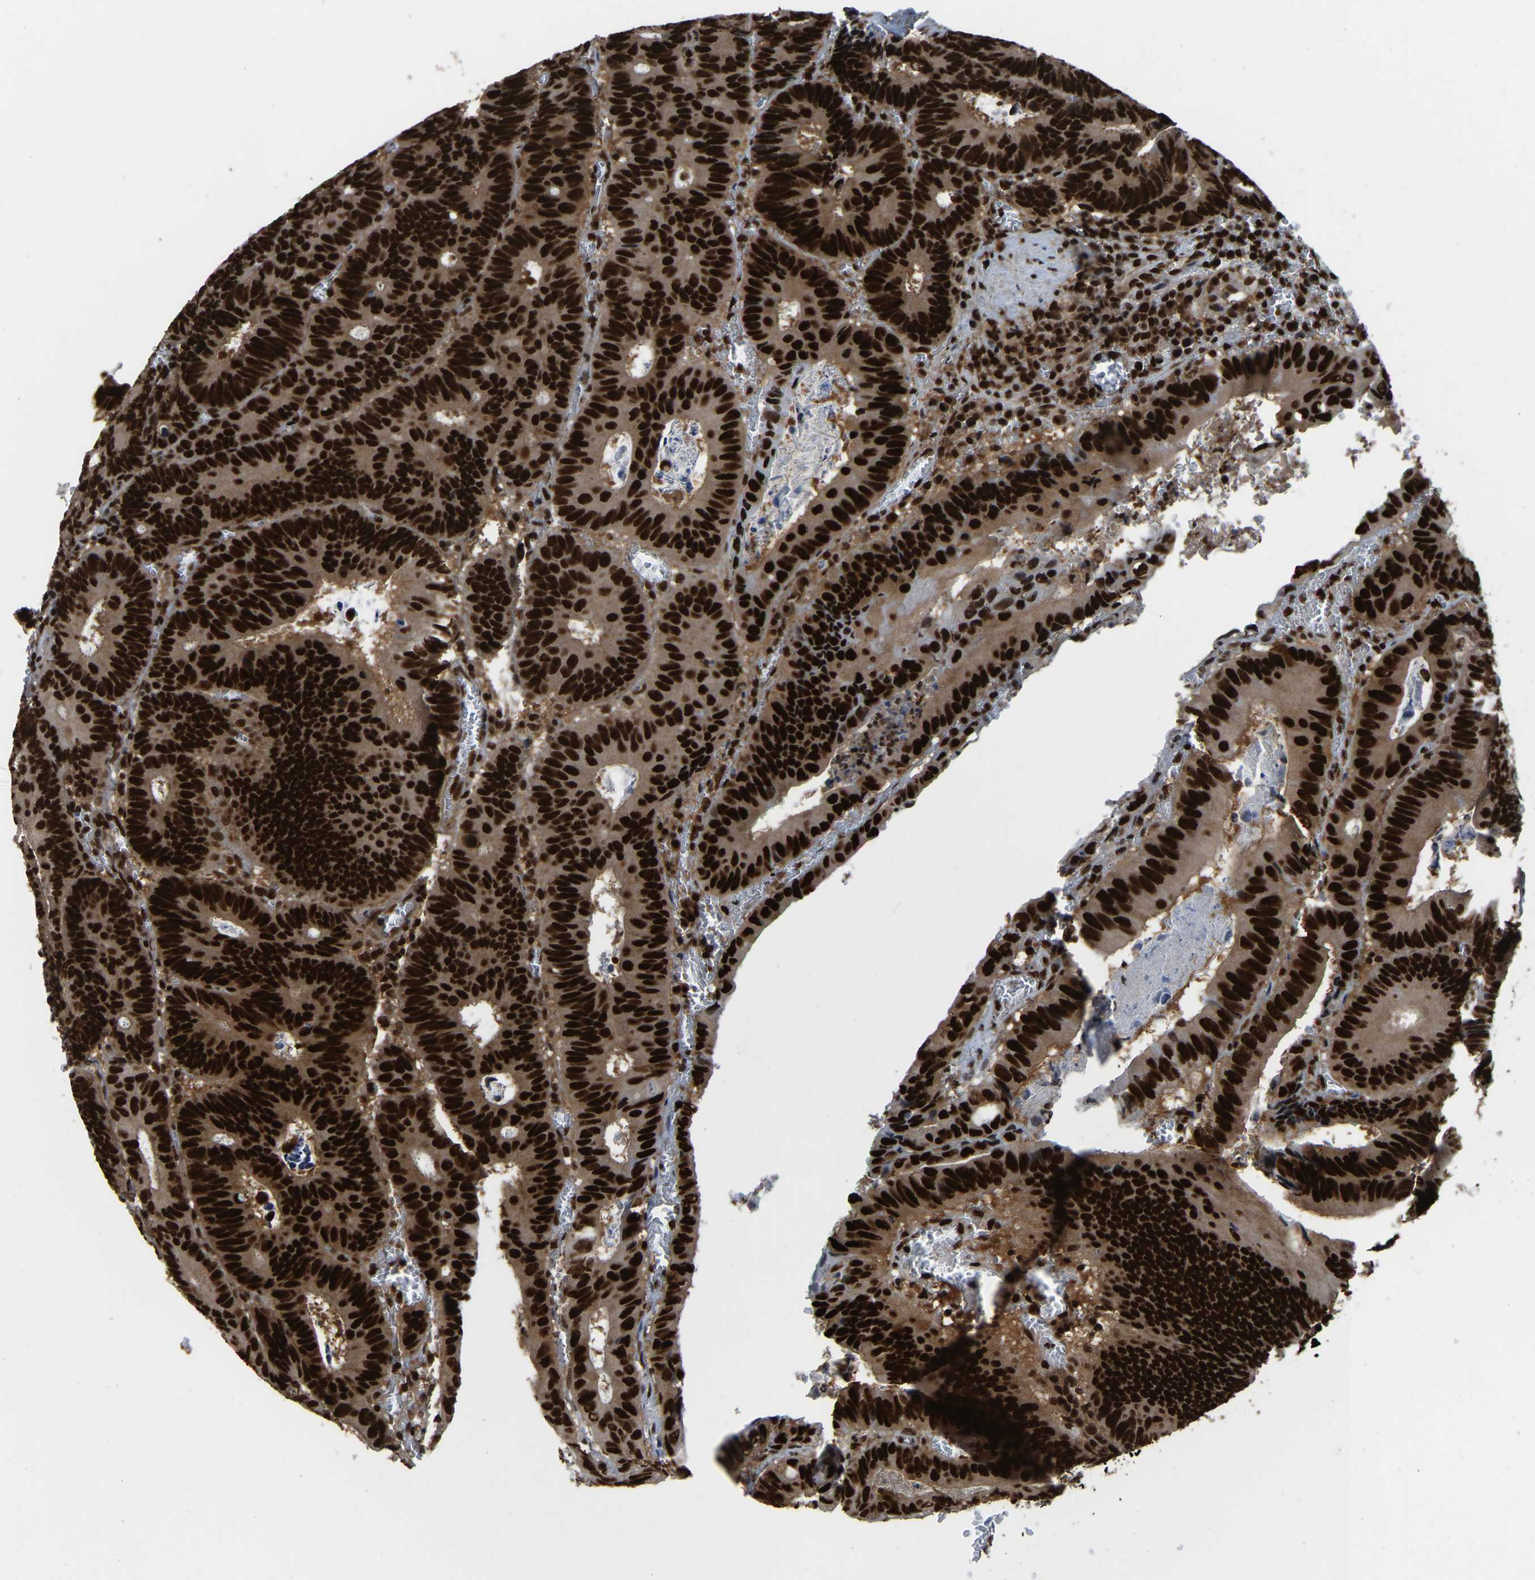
{"staining": {"intensity": "strong", "quantity": ">75%", "location": "nuclear"}, "tissue": "colorectal cancer", "cell_type": "Tumor cells", "image_type": "cancer", "snomed": [{"axis": "morphology", "description": "Inflammation, NOS"}, {"axis": "morphology", "description": "Adenocarcinoma, NOS"}, {"axis": "topography", "description": "Colon"}], "caption": "Colorectal cancer tissue reveals strong nuclear staining in approximately >75% of tumor cells", "gene": "TBL1XR1", "patient": {"sex": "male", "age": 72}}